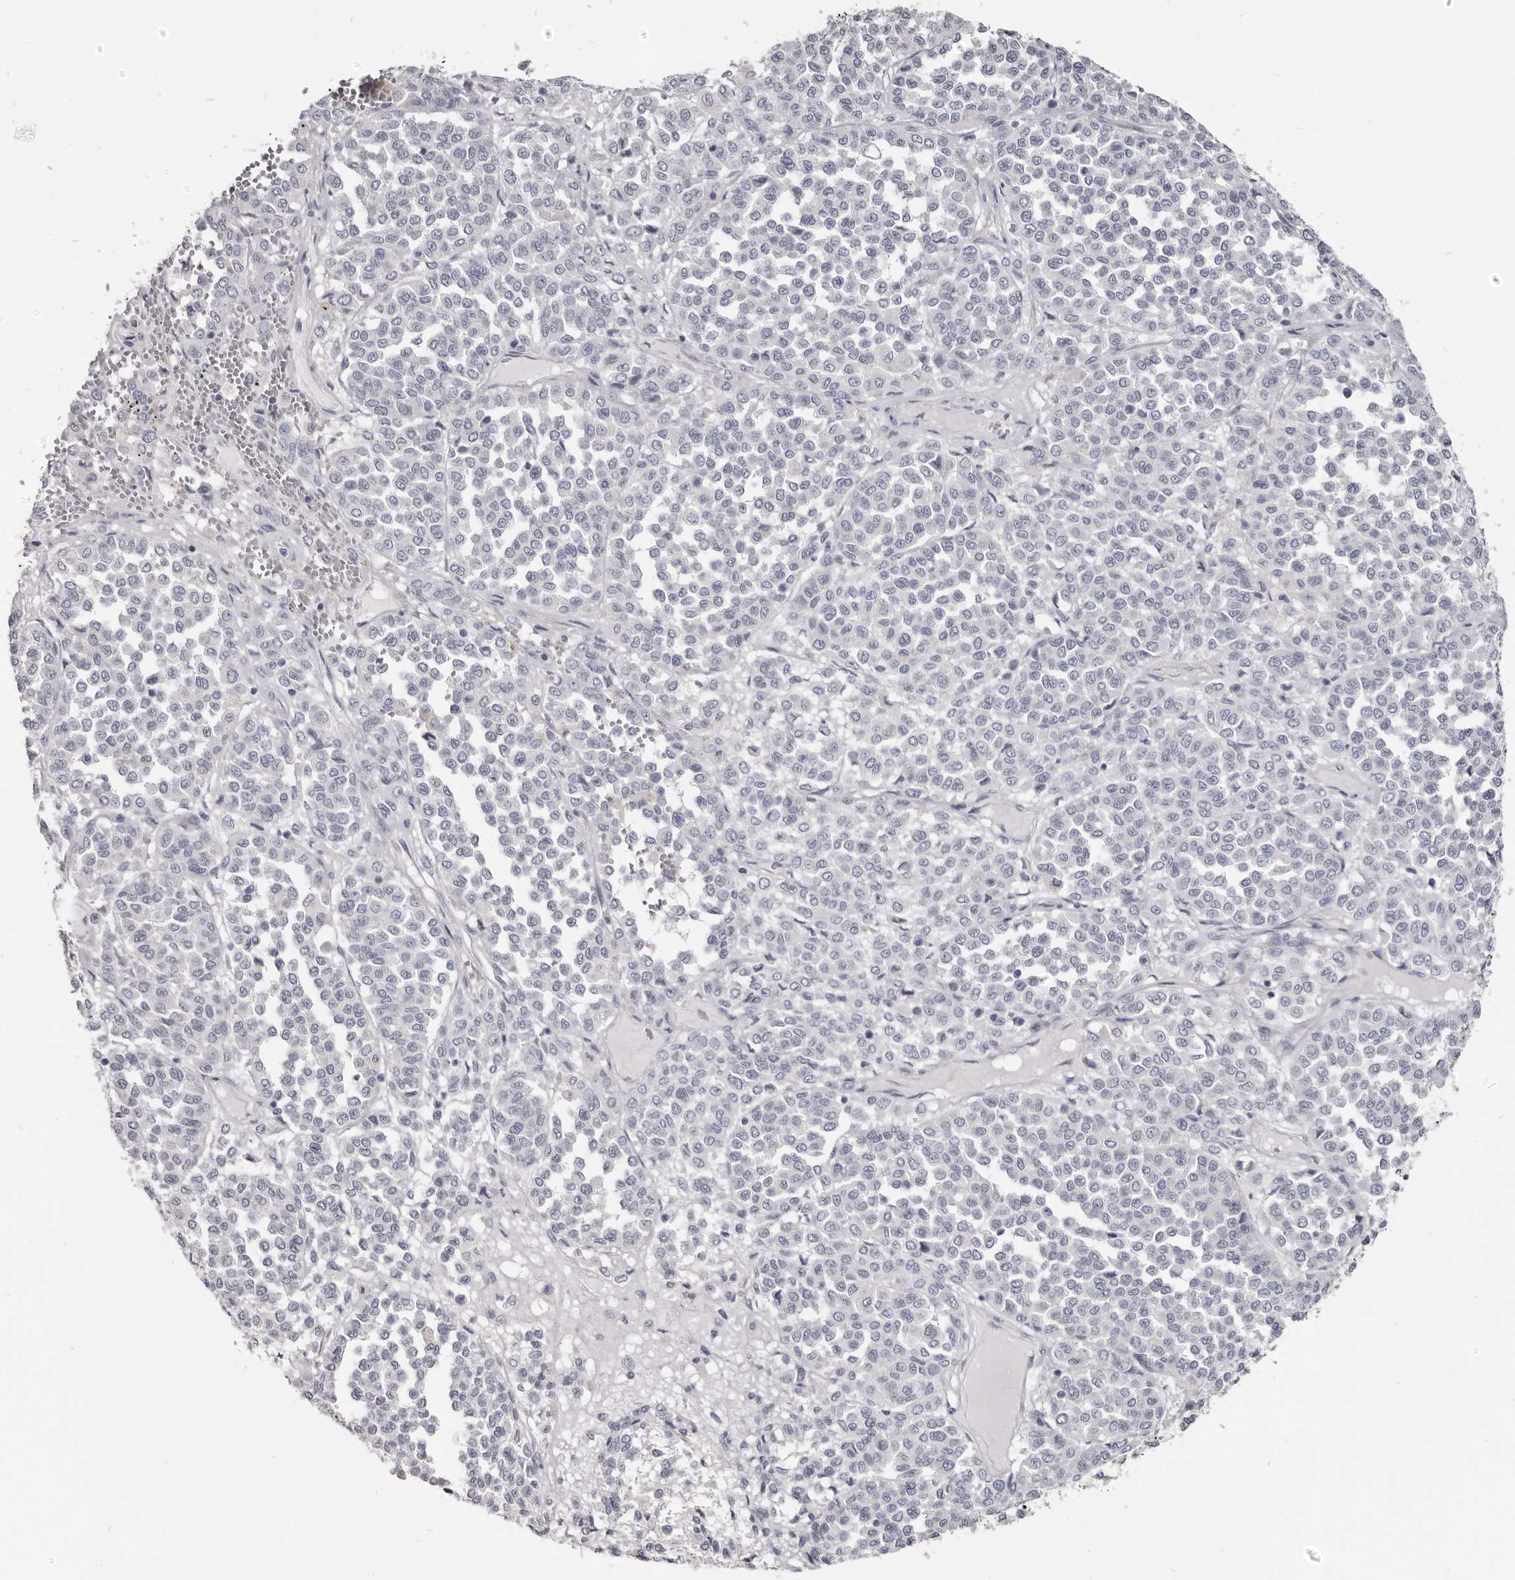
{"staining": {"intensity": "negative", "quantity": "none", "location": "none"}, "tissue": "melanoma", "cell_type": "Tumor cells", "image_type": "cancer", "snomed": [{"axis": "morphology", "description": "Malignant melanoma, Metastatic site"}, {"axis": "topography", "description": "Pancreas"}], "caption": "A high-resolution histopathology image shows immunohistochemistry staining of malignant melanoma (metastatic site), which reveals no significant positivity in tumor cells.", "gene": "CGN", "patient": {"sex": "female", "age": 30}}